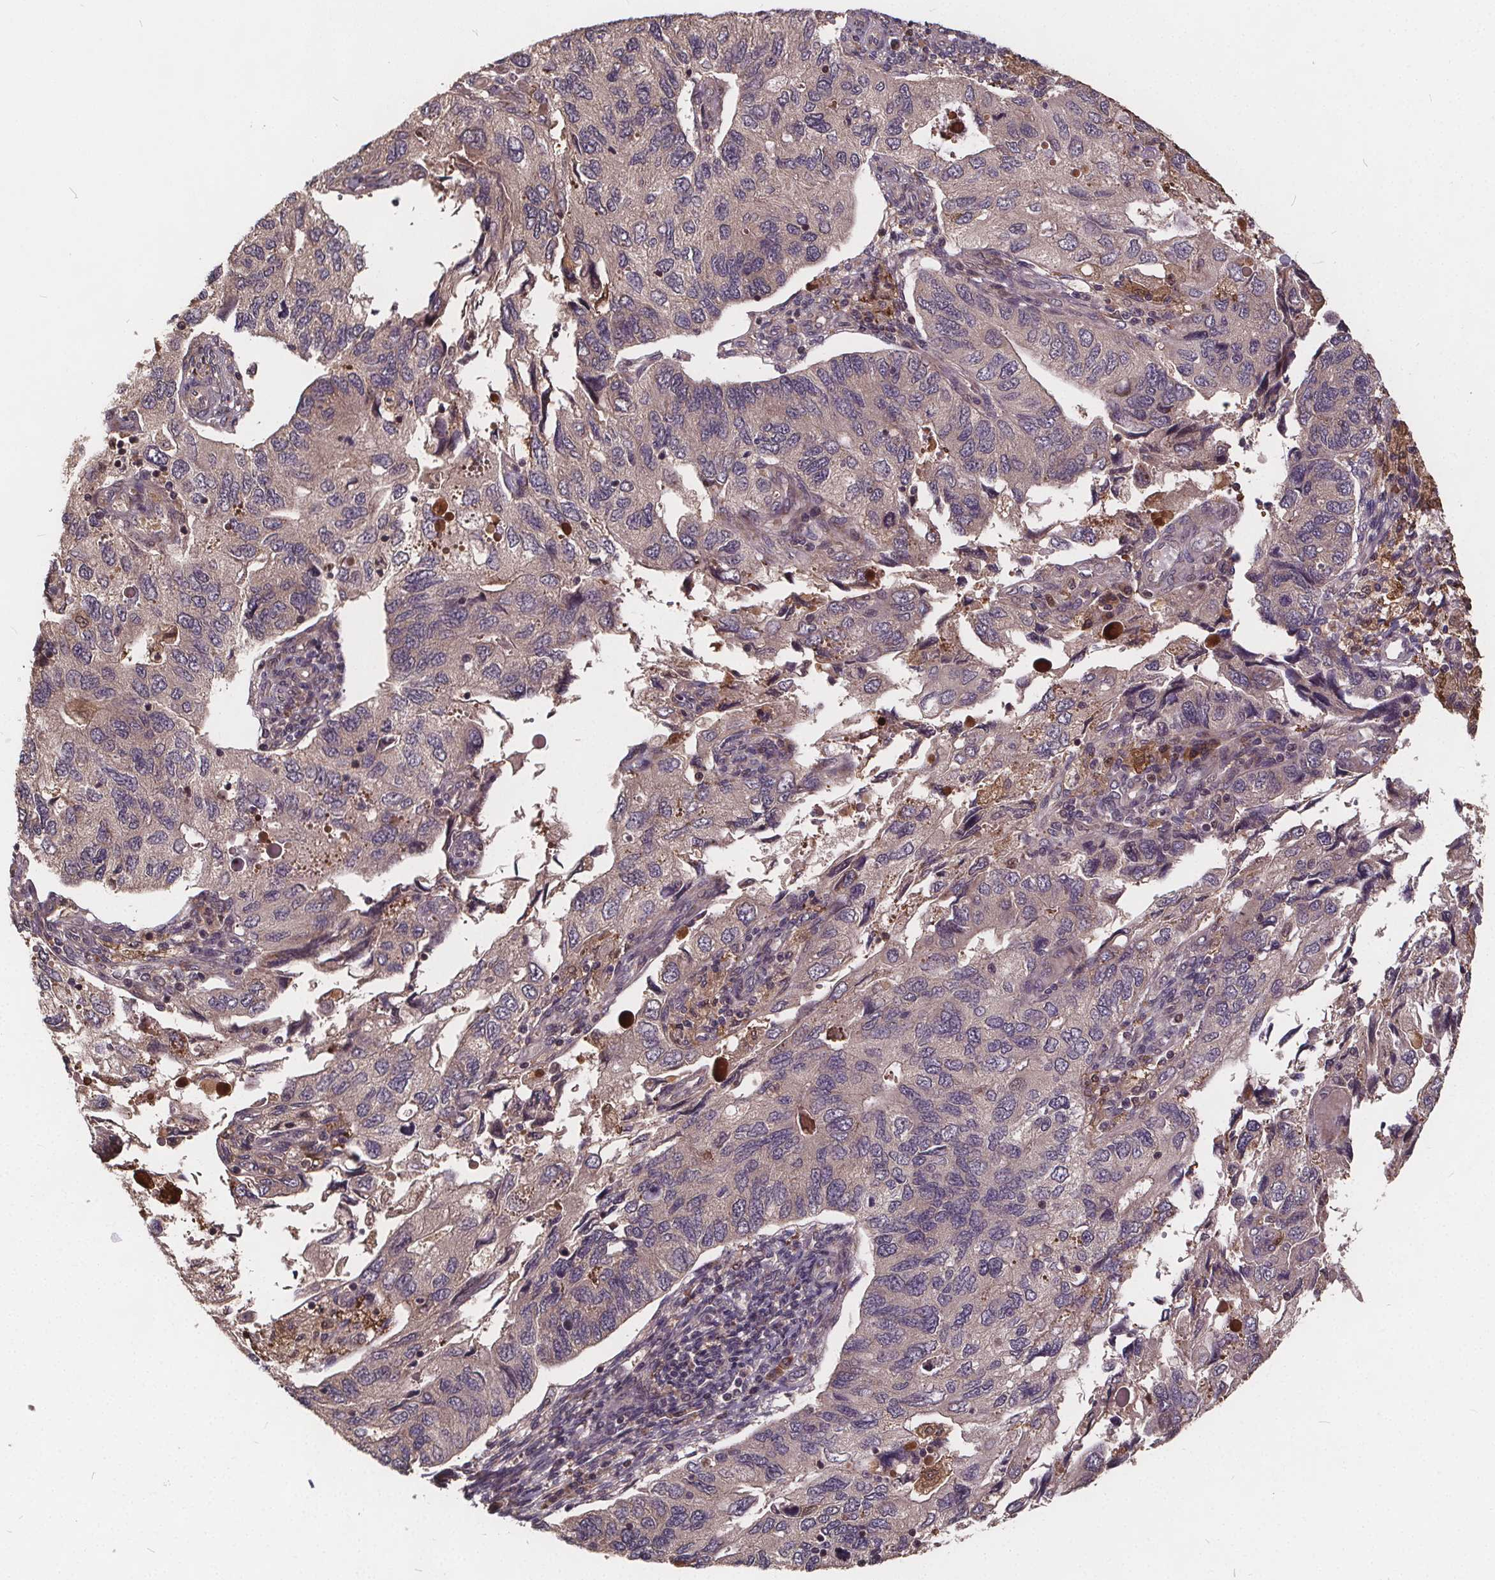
{"staining": {"intensity": "negative", "quantity": "none", "location": "none"}, "tissue": "endometrial cancer", "cell_type": "Tumor cells", "image_type": "cancer", "snomed": [{"axis": "morphology", "description": "Carcinoma, NOS"}, {"axis": "topography", "description": "Uterus"}], "caption": "IHC histopathology image of neoplastic tissue: endometrial cancer (carcinoma) stained with DAB (3,3'-diaminobenzidine) reveals no significant protein staining in tumor cells.", "gene": "USP9X", "patient": {"sex": "female", "age": 76}}